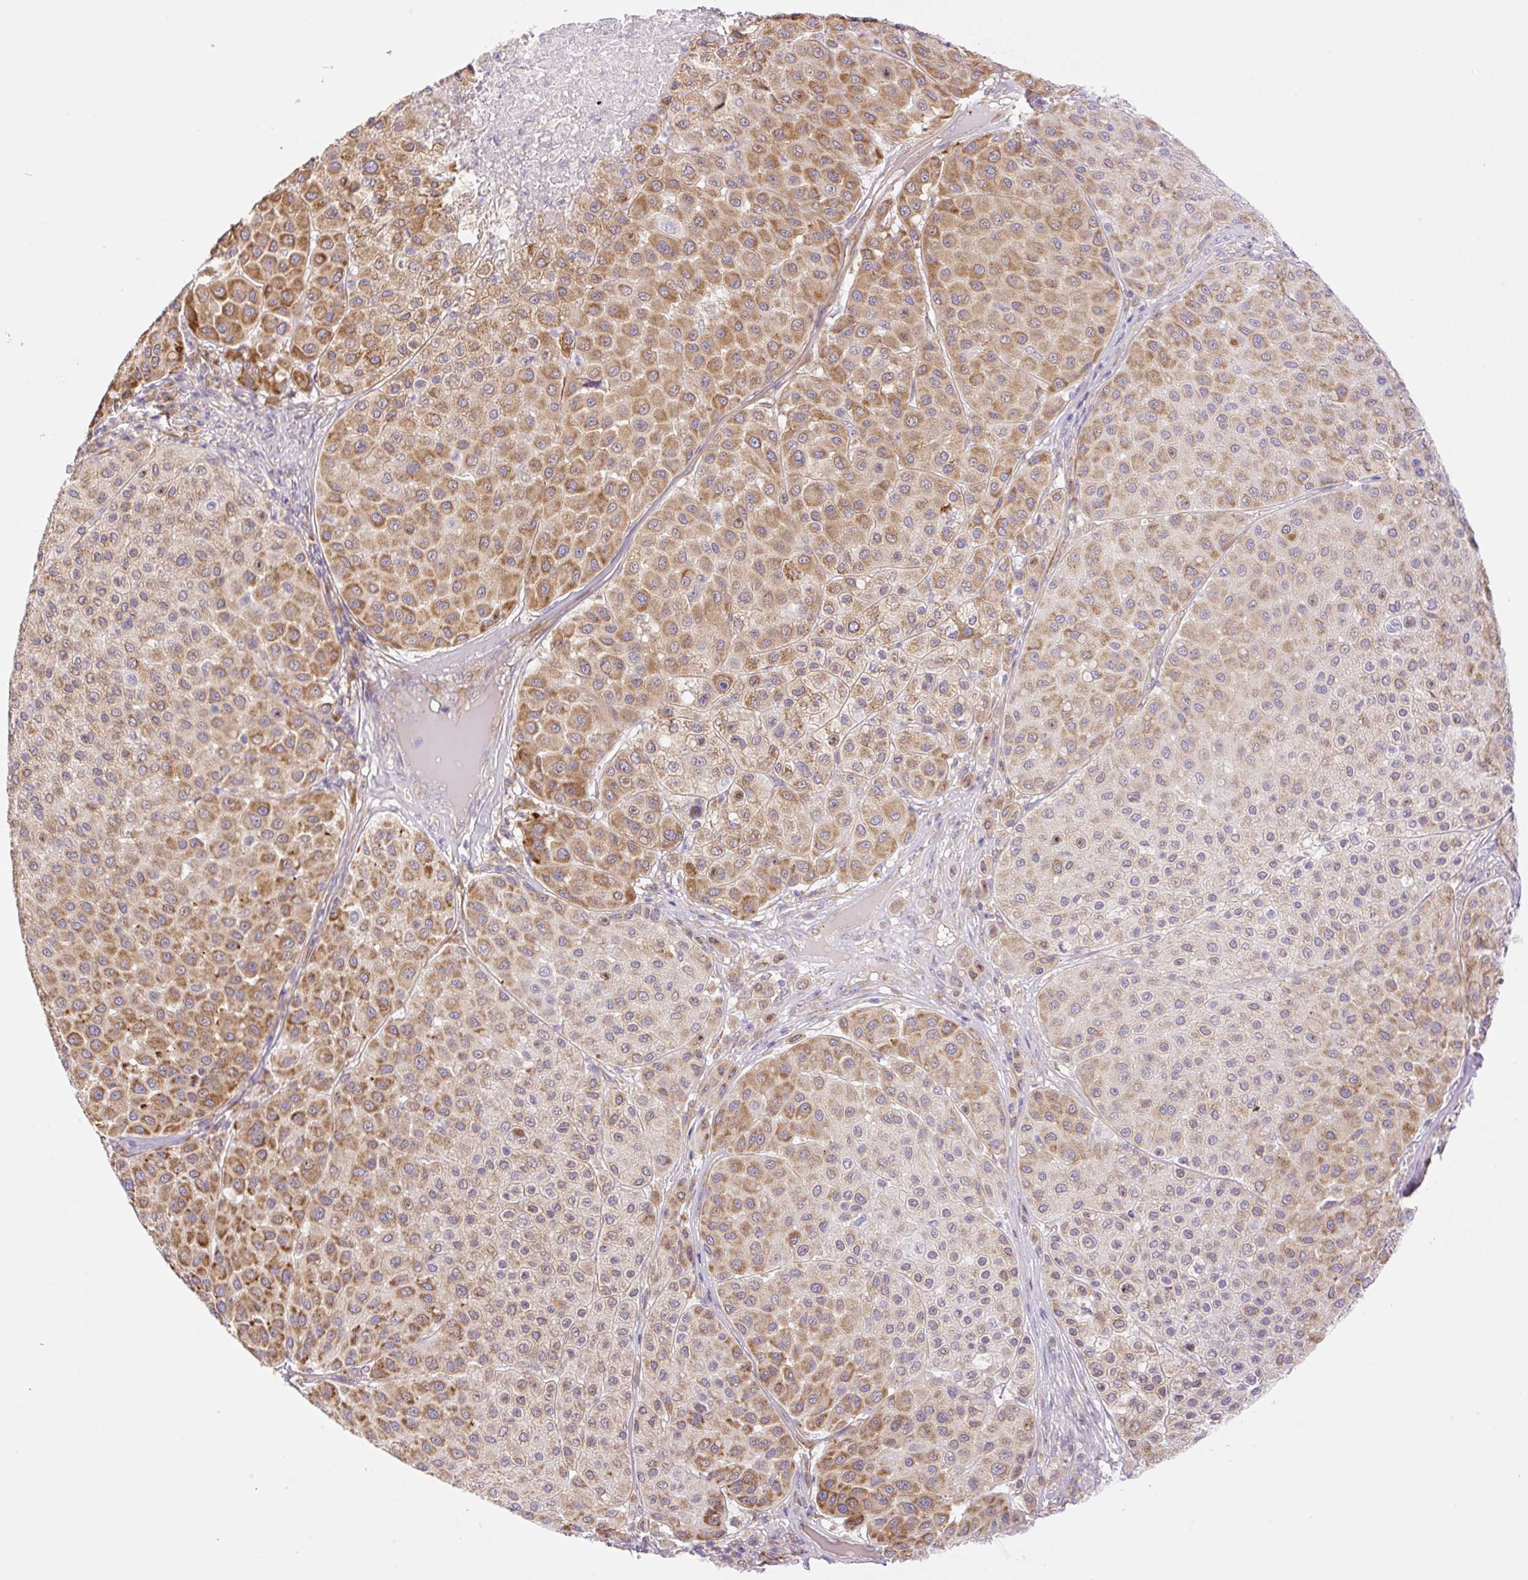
{"staining": {"intensity": "moderate", "quantity": ">75%", "location": "cytoplasmic/membranous"}, "tissue": "melanoma", "cell_type": "Tumor cells", "image_type": "cancer", "snomed": [{"axis": "morphology", "description": "Malignant melanoma, Metastatic site"}, {"axis": "topography", "description": "Smooth muscle"}], "caption": "Moderate cytoplasmic/membranous positivity is seen in about >75% of tumor cells in malignant melanoma (metastatic site).", "gene": "POFUT1", "patient": {"sex": "male", "age": 41}}